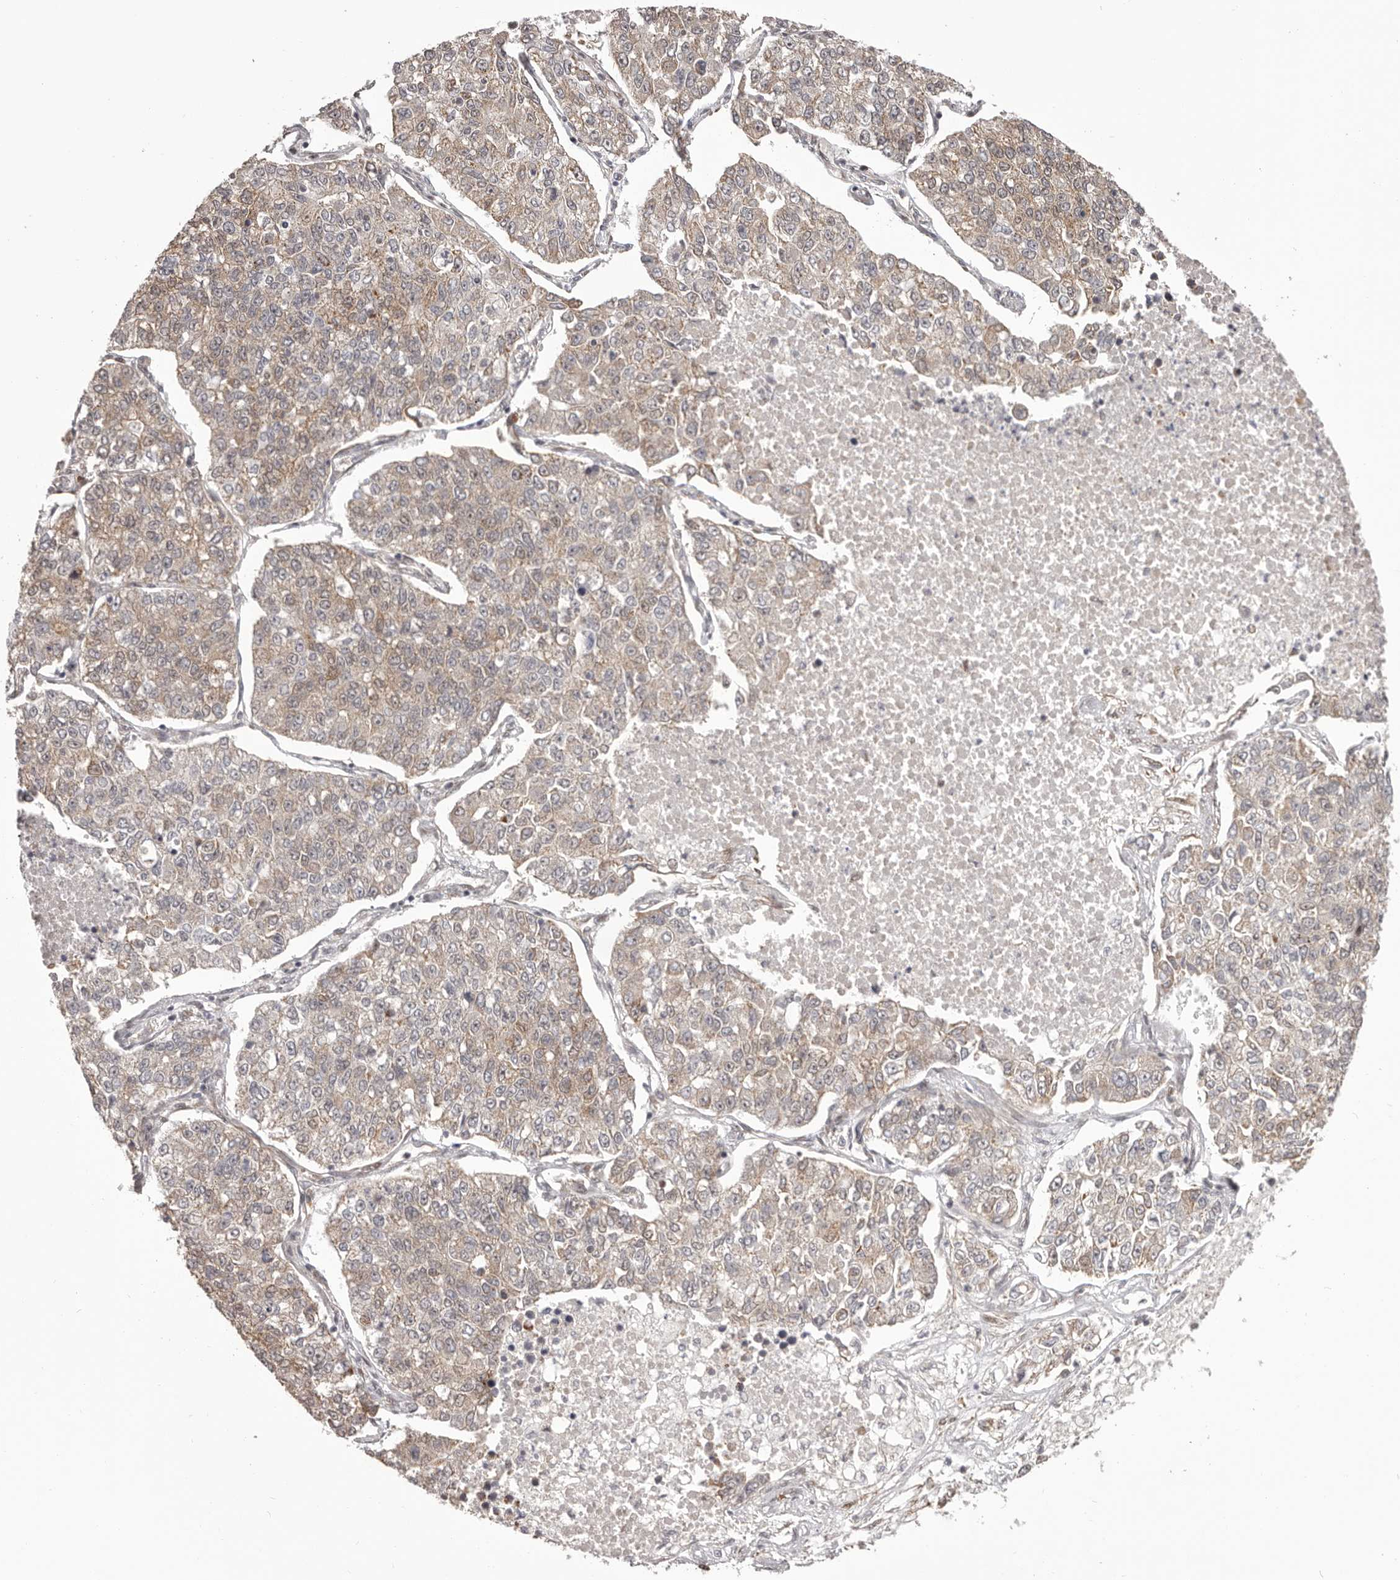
{"staining": {"intensity": "weak", "quantity": ">75%", "location": "cytoplasmic/membranous"}, "tissue": "lung cancer", "cell_type": "Tumor cells", "image_type": "cancer", "snomed": [{"axis": "morphology", "description": "Adenocarcinoma, NOS"}, {"axis": "topography", "description": "Lung"}], "caption": "Immunohistochemistry of lung adenocarcinoma demonstrates low levels of weak cytoplasmic/membranous positivity in approximately >75% of tumor cells.", "gene": "GFOD1", "patient": {"sex": "male", "age": 49}}